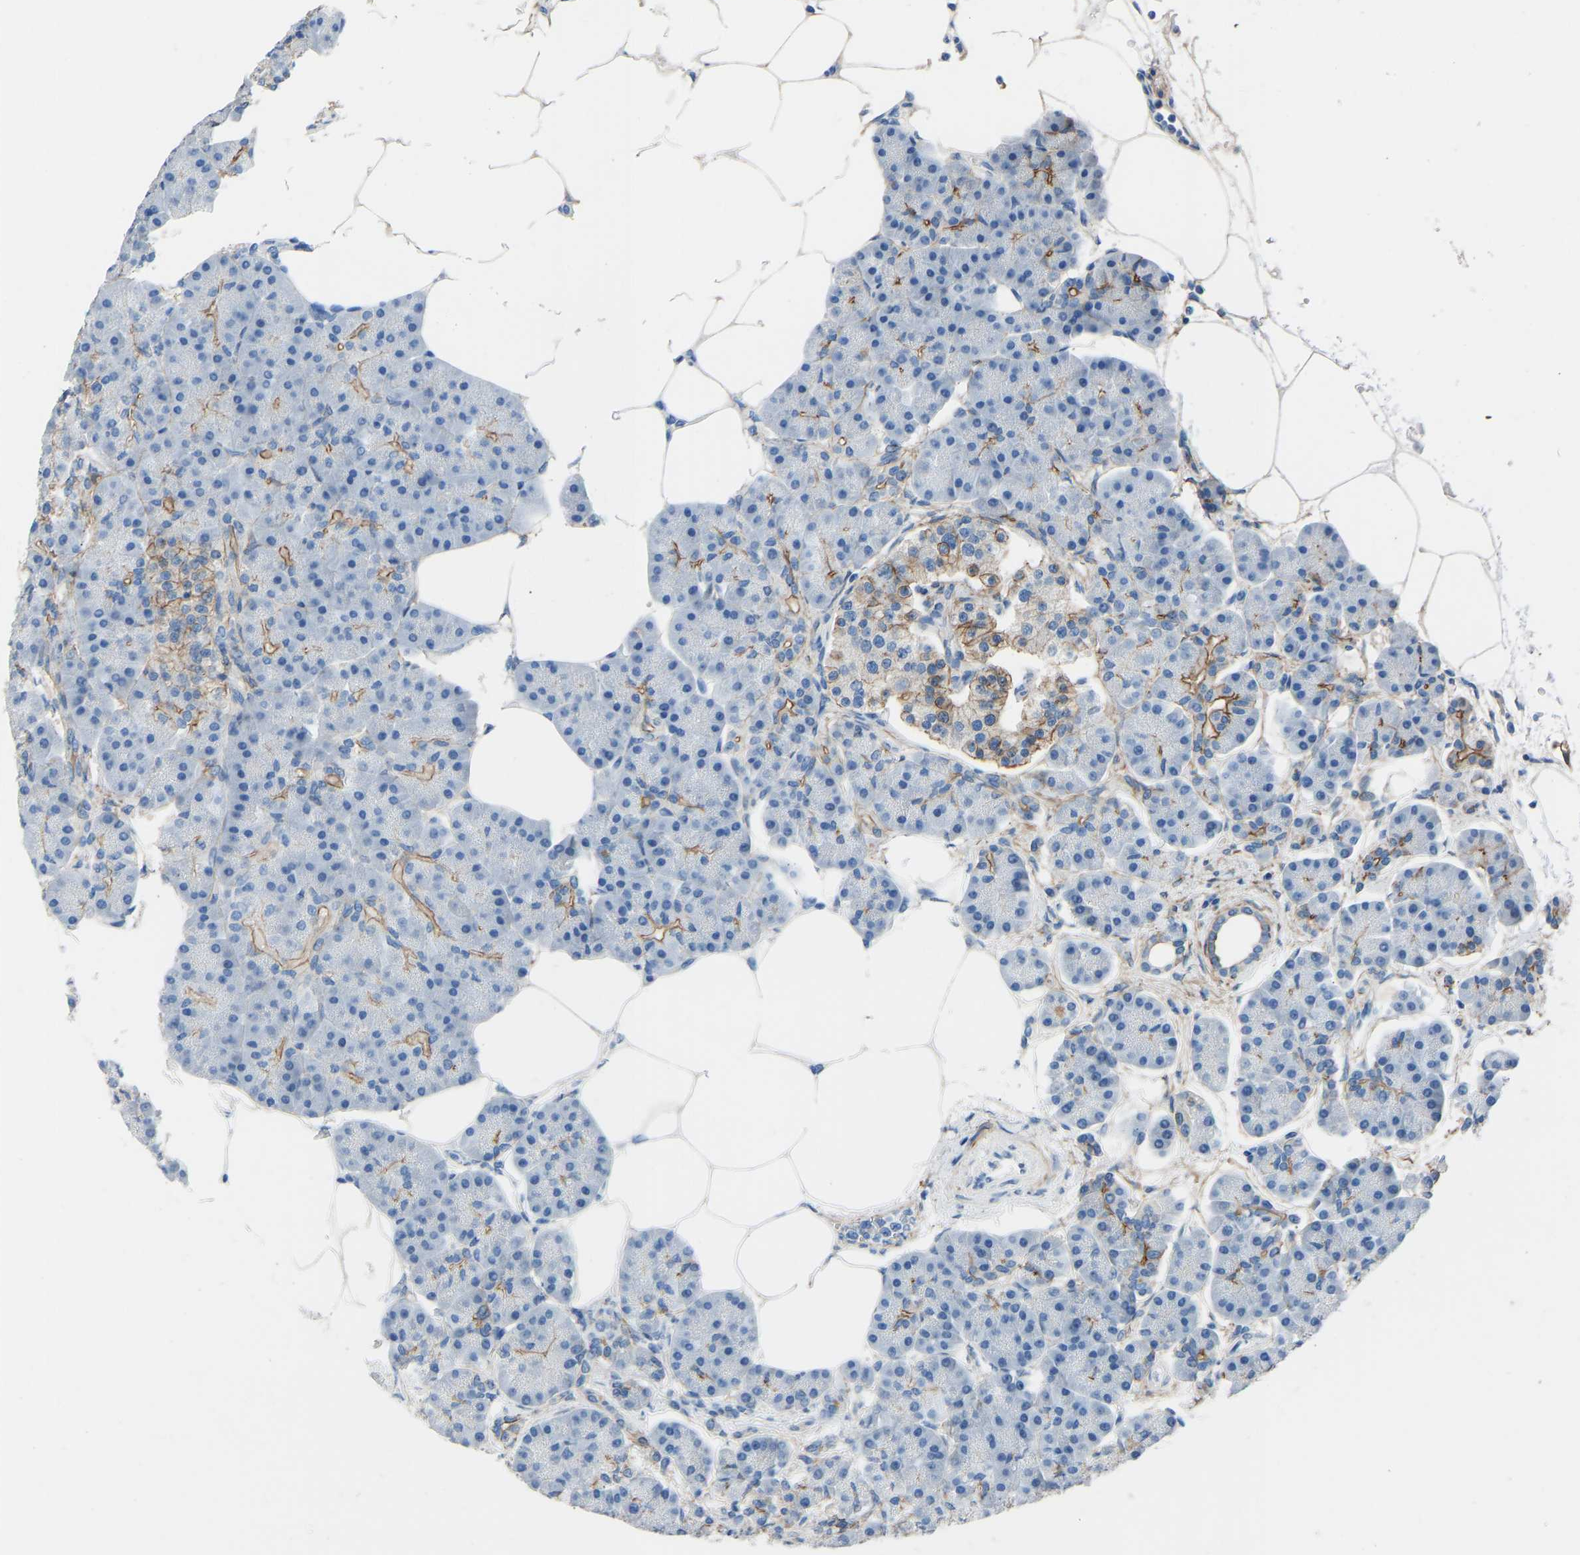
{"staining": {"intensity": "moderate", "quantity": "<25%", "location": "cytoplasmic/membranous"}, "tissue": "pancreas", "cell_type": "Exocrine glandular cells", "image_type": "normal", "snomed": [{"axis": "morphology", "description": "Normal tissue, NOS"}, {"axis": "topography", "description": "Pancreas"}], "caption": "Immunohistochemical staining of unremarkable human pancreas demonstrates low levels of moderate cytoplasmic/membranous positivity in about <25% of exocrine glandular cells. (DAB (3,3'-diaminobenzidine) IHC with brightfield microscopy, high magnification).", "gene": "MYH10", "patient": {"sex": "female", "age": 70}}